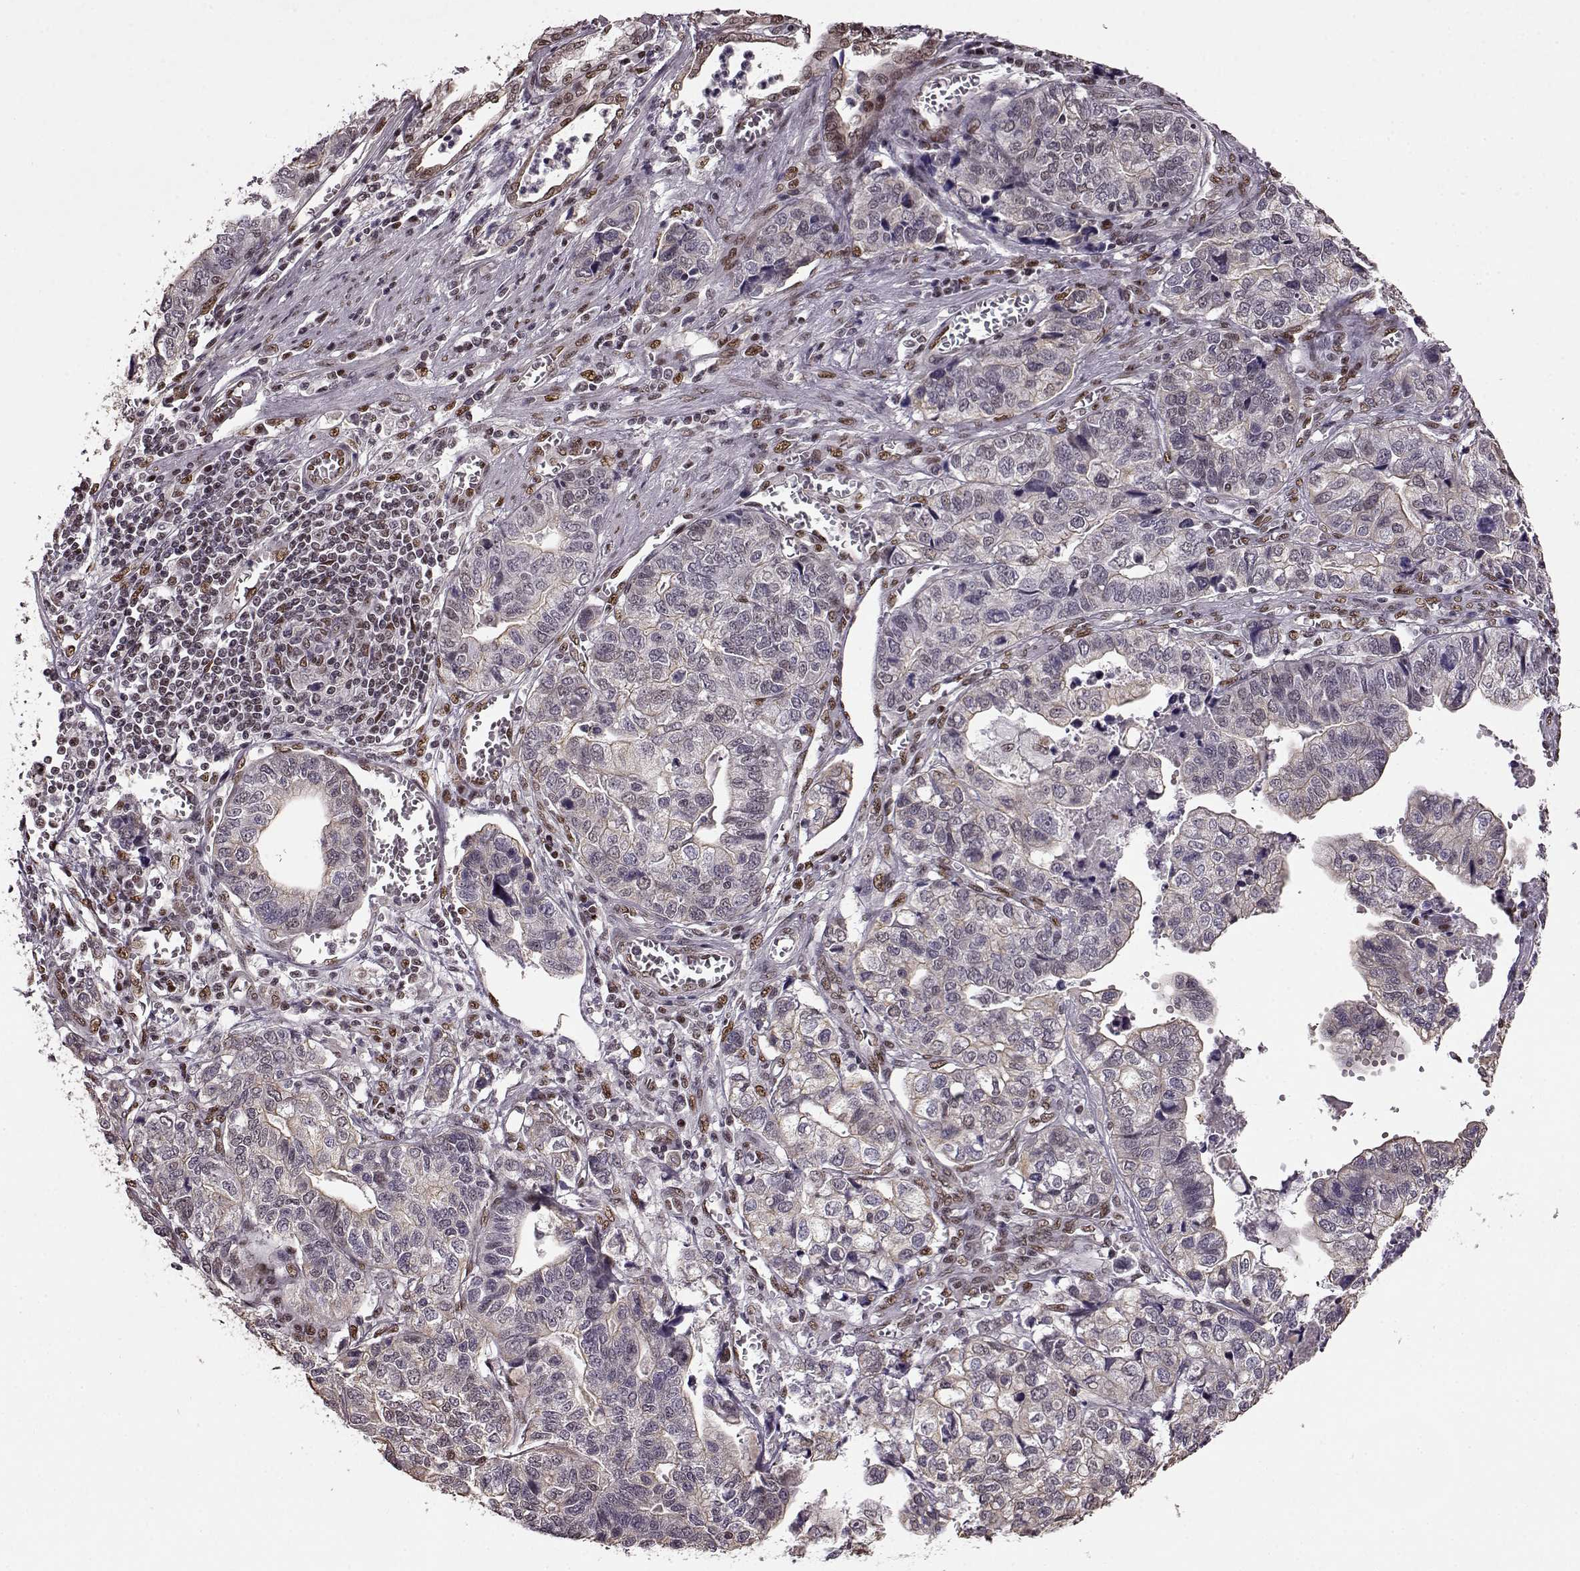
{"staining": {"intensity": "negative", "quantity": "none", "location": "none"}, "tissue": "stomach cancer", "cell_type": "Tumor cells", "image_type": "cancer", "snomed": [{"axis": "morphology", "description": "Adenocarcinoma, NOS"}, {"axis": "topography", "description": "Stomach, upper"}], "caption": "High magnification brightfield microscopy of stomach cancer (adenocarcinoma) stained with DAB (brown) and counterstained with hematoxylin (blue): tumor cells show no significant expression.", "gene": "FTO", "patient": {"sex": "female", "age": 67}}